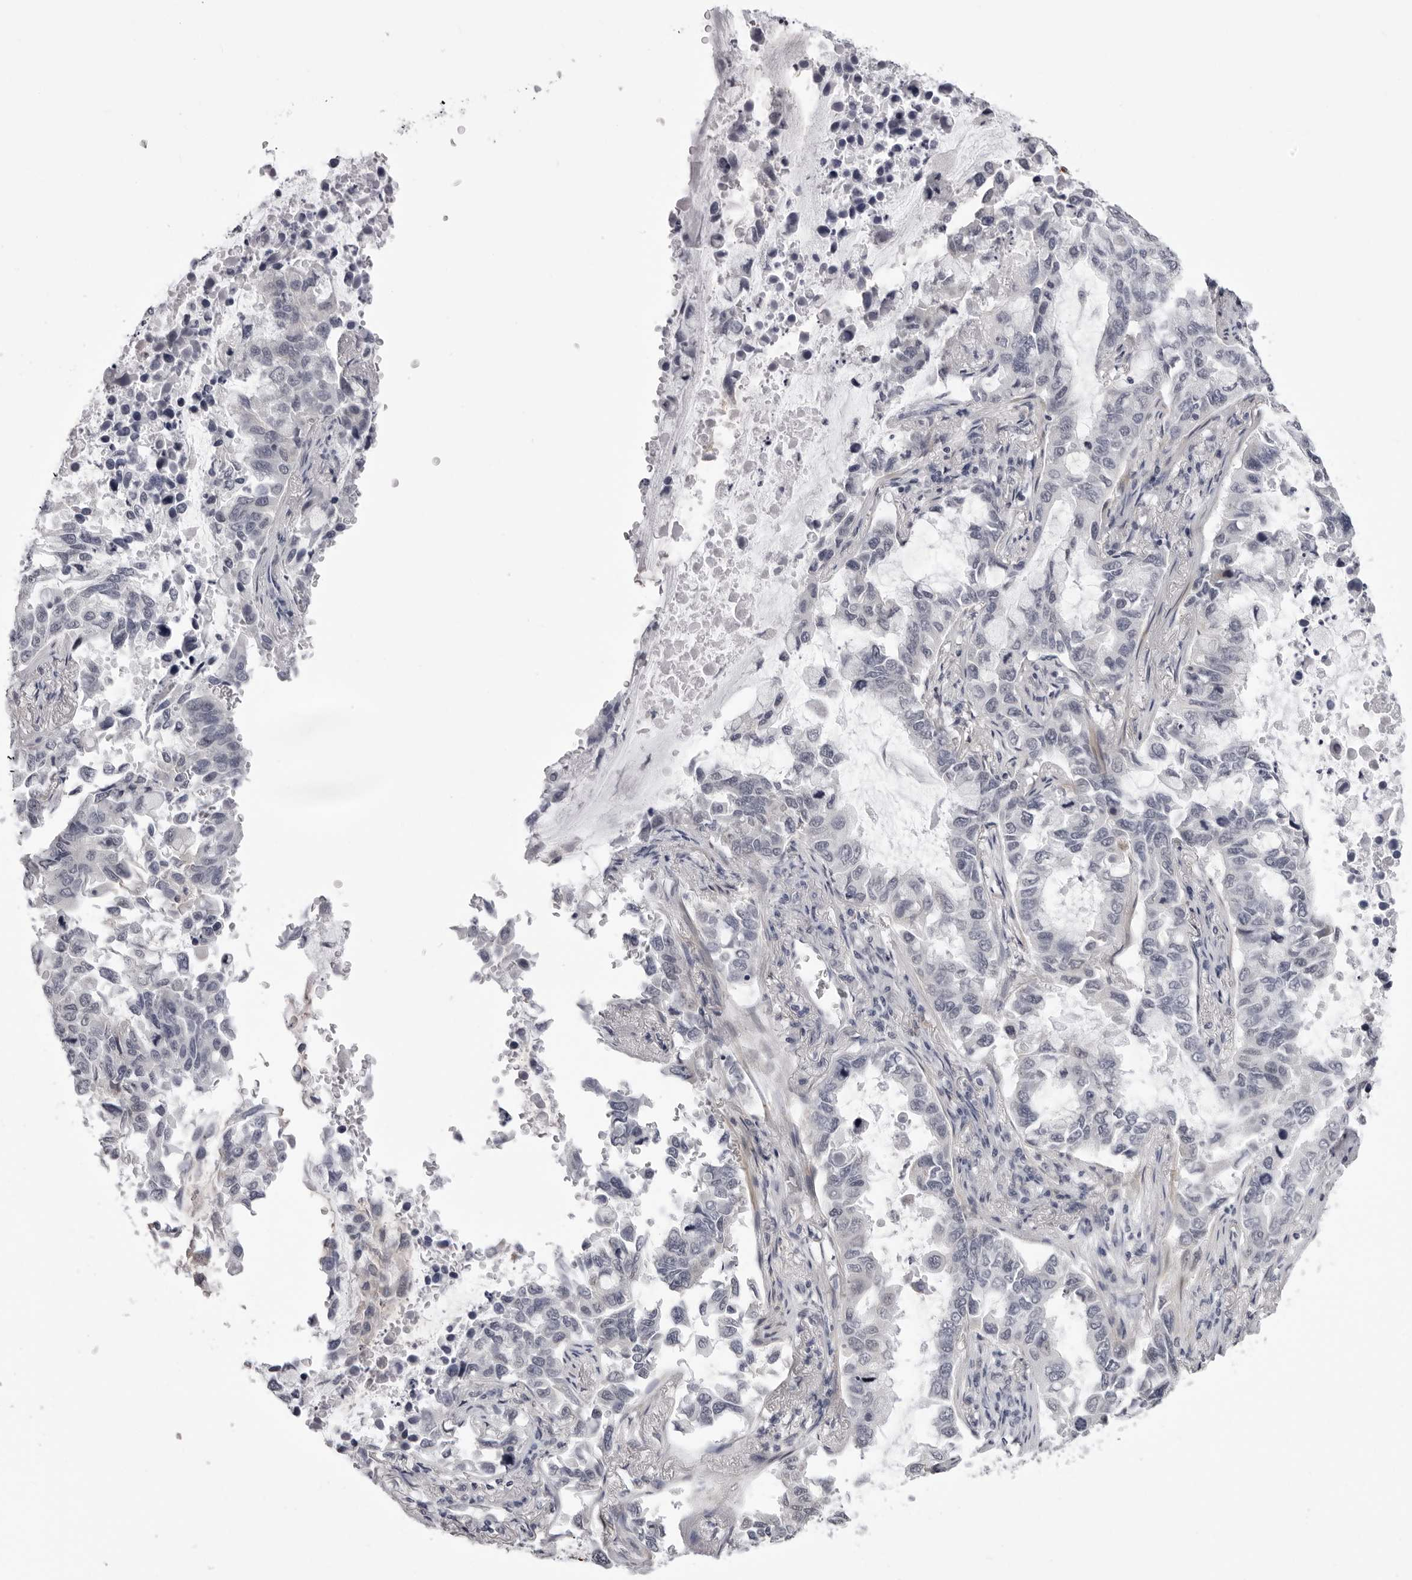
{"staining": {"intensity": "negative", "quantity": "none", "location": "none"}, "tissue": "lung cancer", "cell_type": "Tumor cells", "image_type": "cancer", "snomed": [{"axis": "morphology", "description": "Adenocarcinoma, NOS"}, {"axis": "topography", "description": "Lung"}], "caption": "This is a micrograph of immunohistochemistry staining of lung cancer, which shows no expression in tumor cells. (DAB (3,3'-diaminobenzidine) immunohistochemistry (IHC), high magnification).", "gene": "SUGCT", "patient": {"sex": "male", "age": 64}}